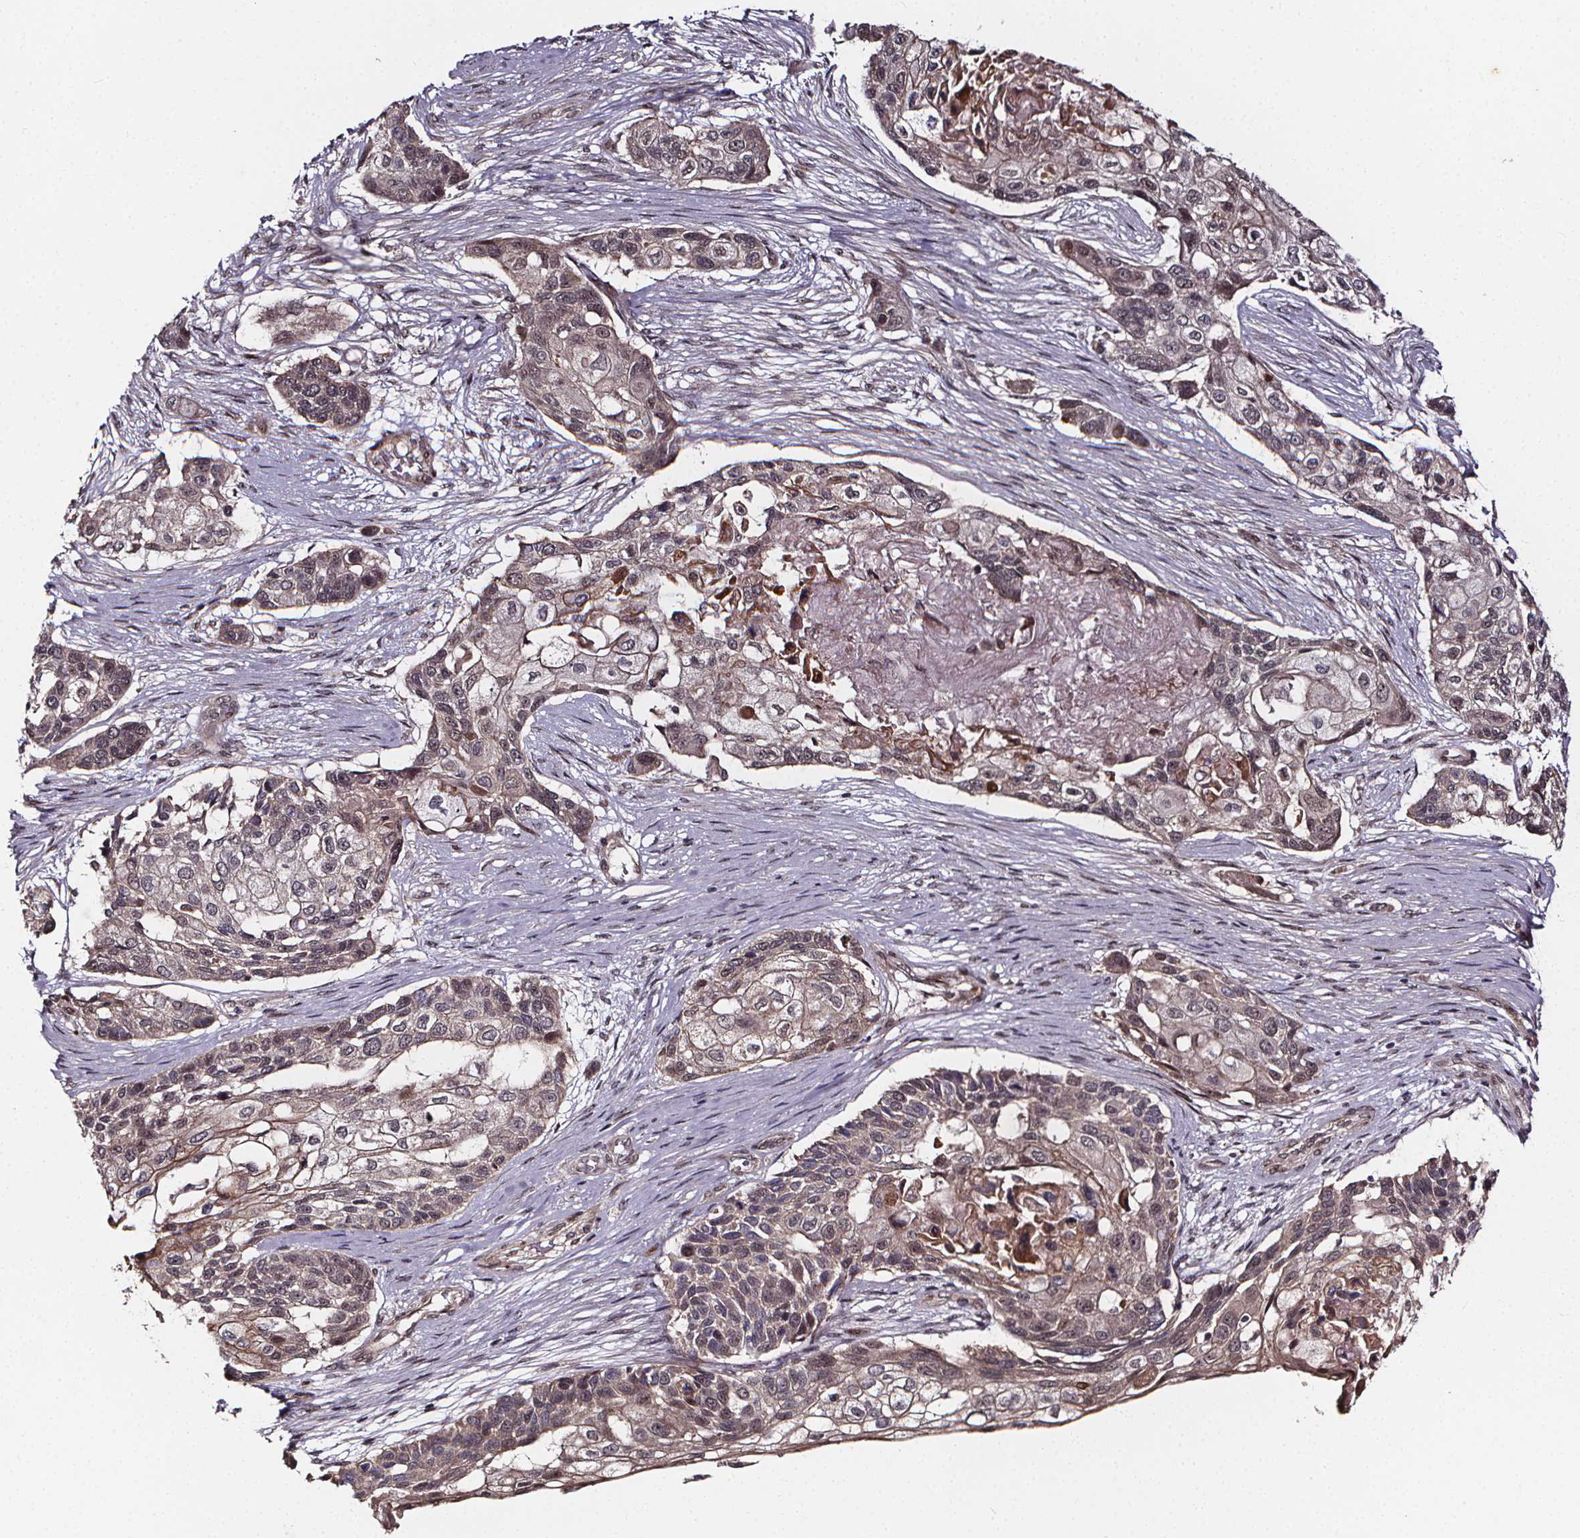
{"staining": {"intensity": "negative", "quantity": "none", "location": "none"}, "tissue": "lung cancer", "cell_type": "Tumor cells", "image_type": "cancer", "snomed": [{"axis": "morphology", "description": "Squamous cell carcinoma, NOS"}, {"axis": "topography", "description": "Lung"}], "caption": "Human lung cancer (squamous cell carcinoma) stained for a protein using immunohistochemistry (IHC) exhibits no positivity in tumor cells.", "gene": "DDIT3", "patient": {"sex": "male", "age": 69}}